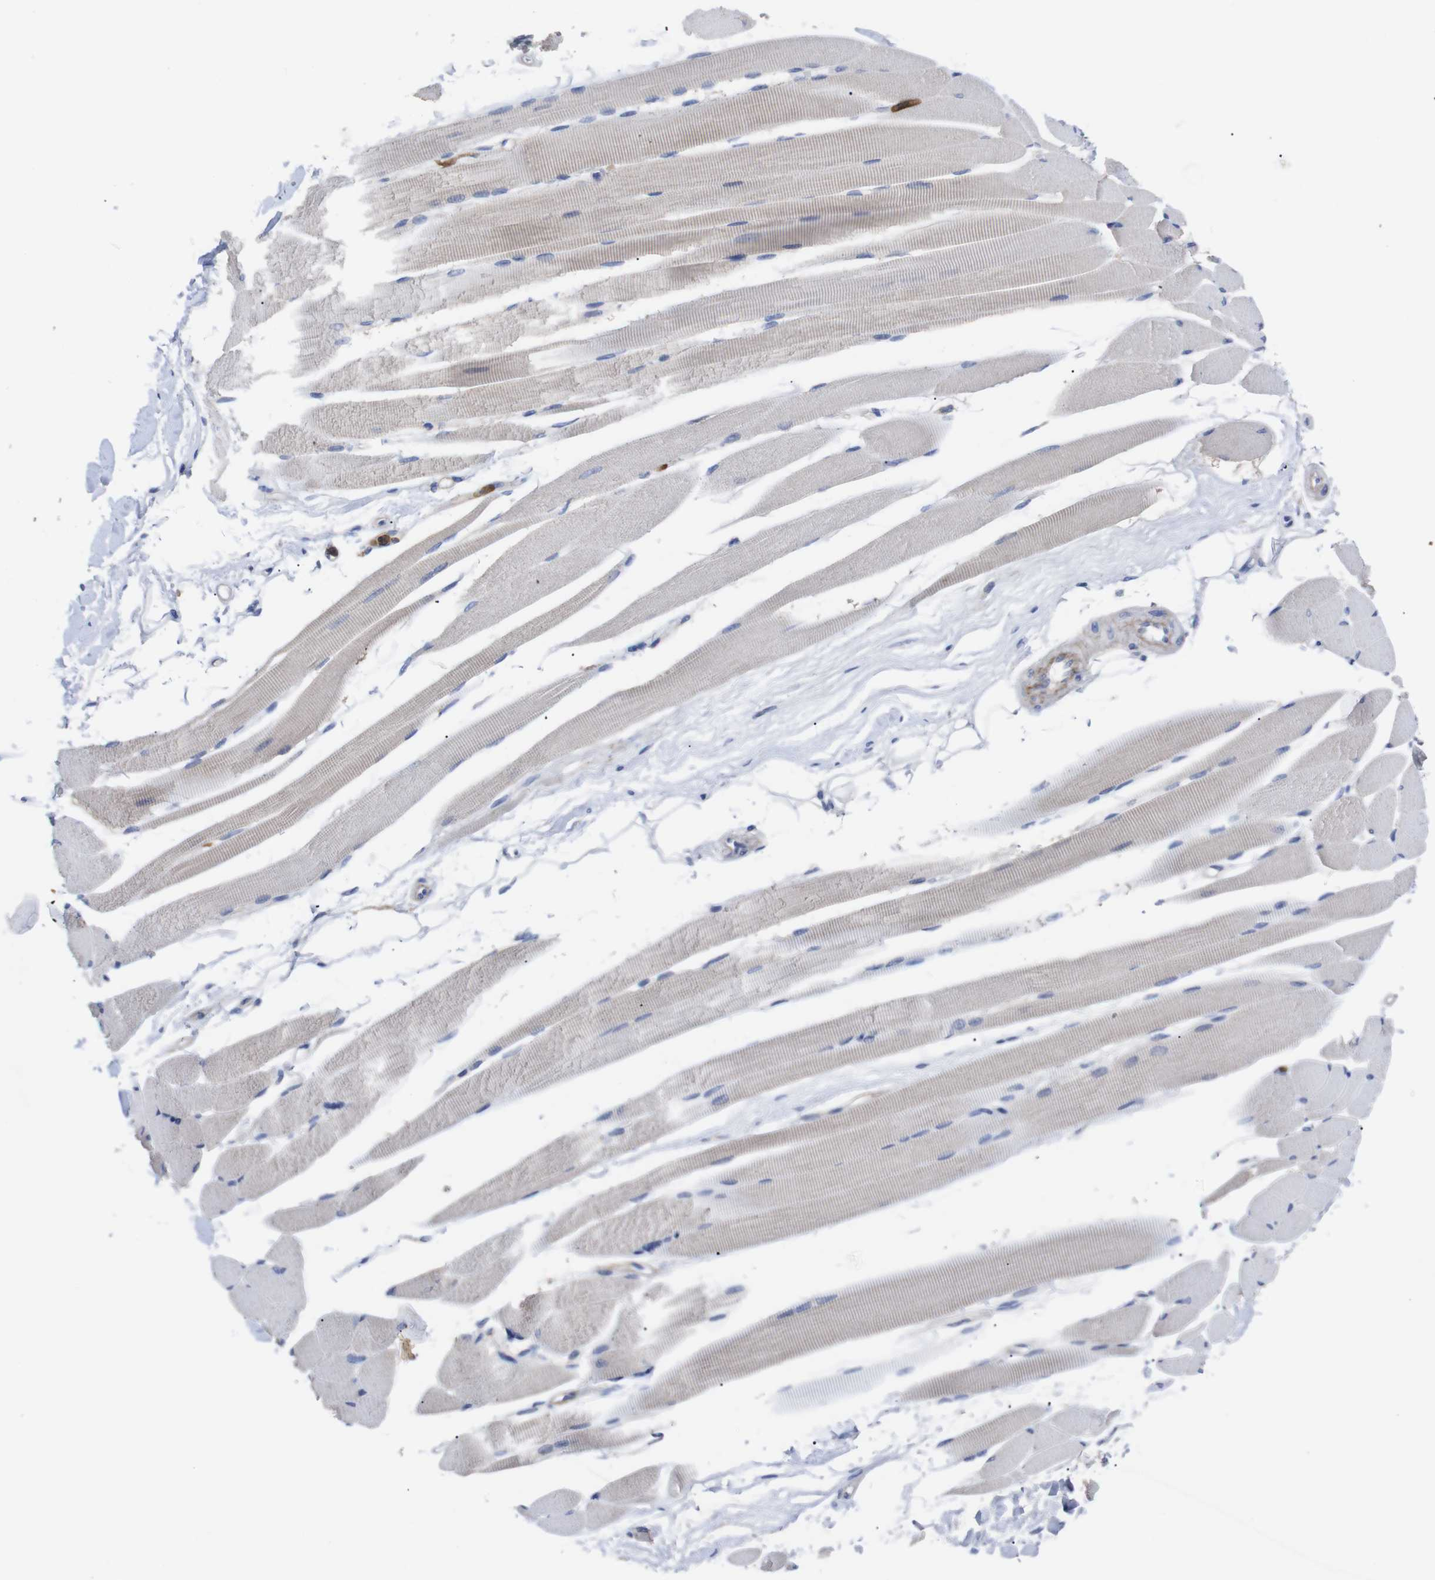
{"staining": {"intensity": "weak", "quantity": "<25%", "location": "cytoplasmic/membranous"}, "tissue": "skeletal muscle", "cell_type": "Myocytes", "image_type": "normal", "snomed": [{"axis": "morphology", "description": "Normal tissue, NOS"}, {"axis": "topography", "description": "Skeletal muscle"}, {"axis": "topography", "description": "Peripheral nerve tissue"}], "caption": "Myocytes are negative for brown protein staining in normal skeletal muscle.", "gene": "C5AR1", "patient": {"sex": "female", "age": 84}}